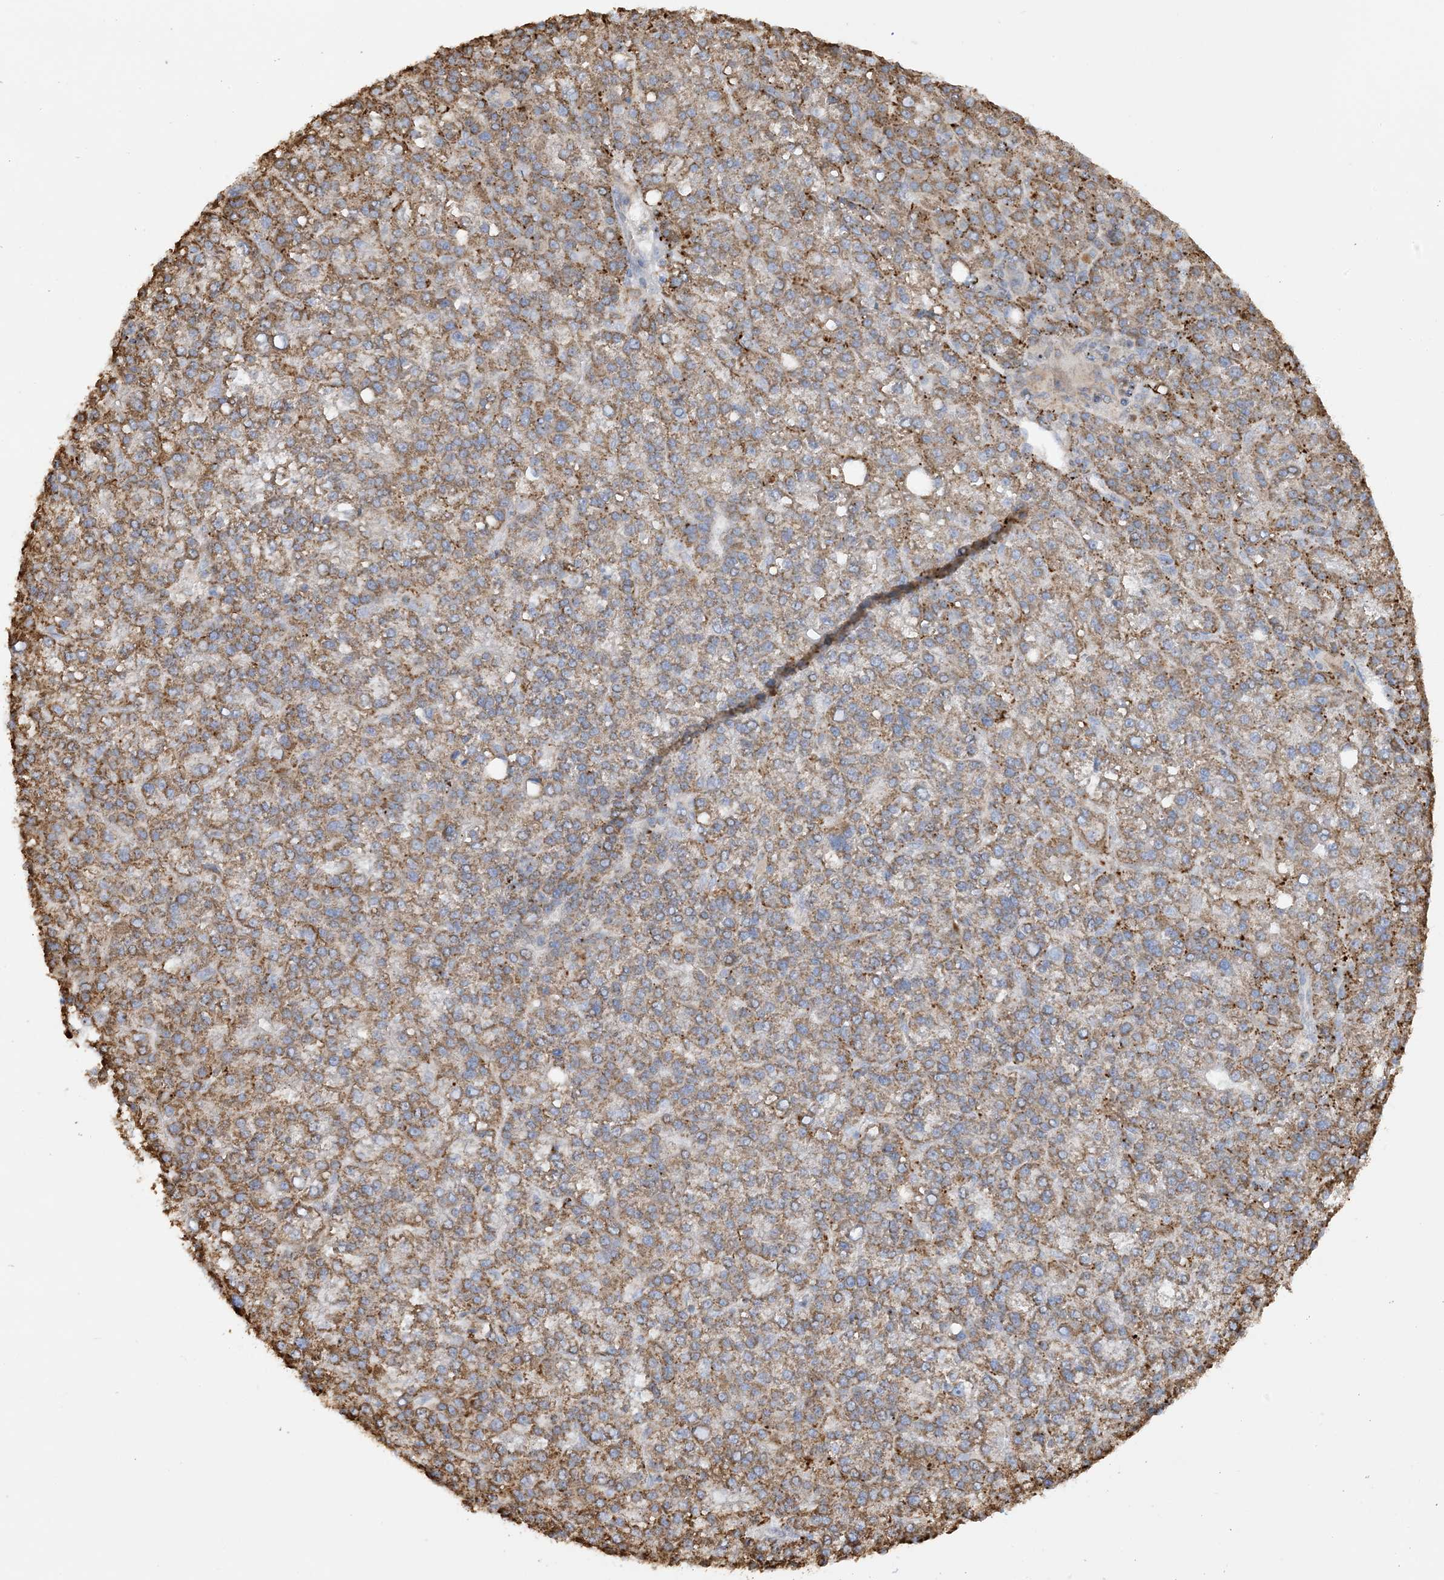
{"staining": {"intensity": "moderate", "quantity": ">75%", "location": "cytoplasmic/membranous"}, "tissue": "liver cancer", "cell_type": "Tumor cells", "image_type": "cancer", "snomed": [{"axis": "morphology", "description": "Carcinoma, Hepatocellular, NOS"}, {"axis": "topography", "description": "Liver"}], "caption": "A brown stain shows moderate cytoplasmic/membranous expression of a protein in liver cancer (hepatocellular carcinoma) tumor cells.", "gene": "AGA", "patient": {"sex": "female", "age": 58}}